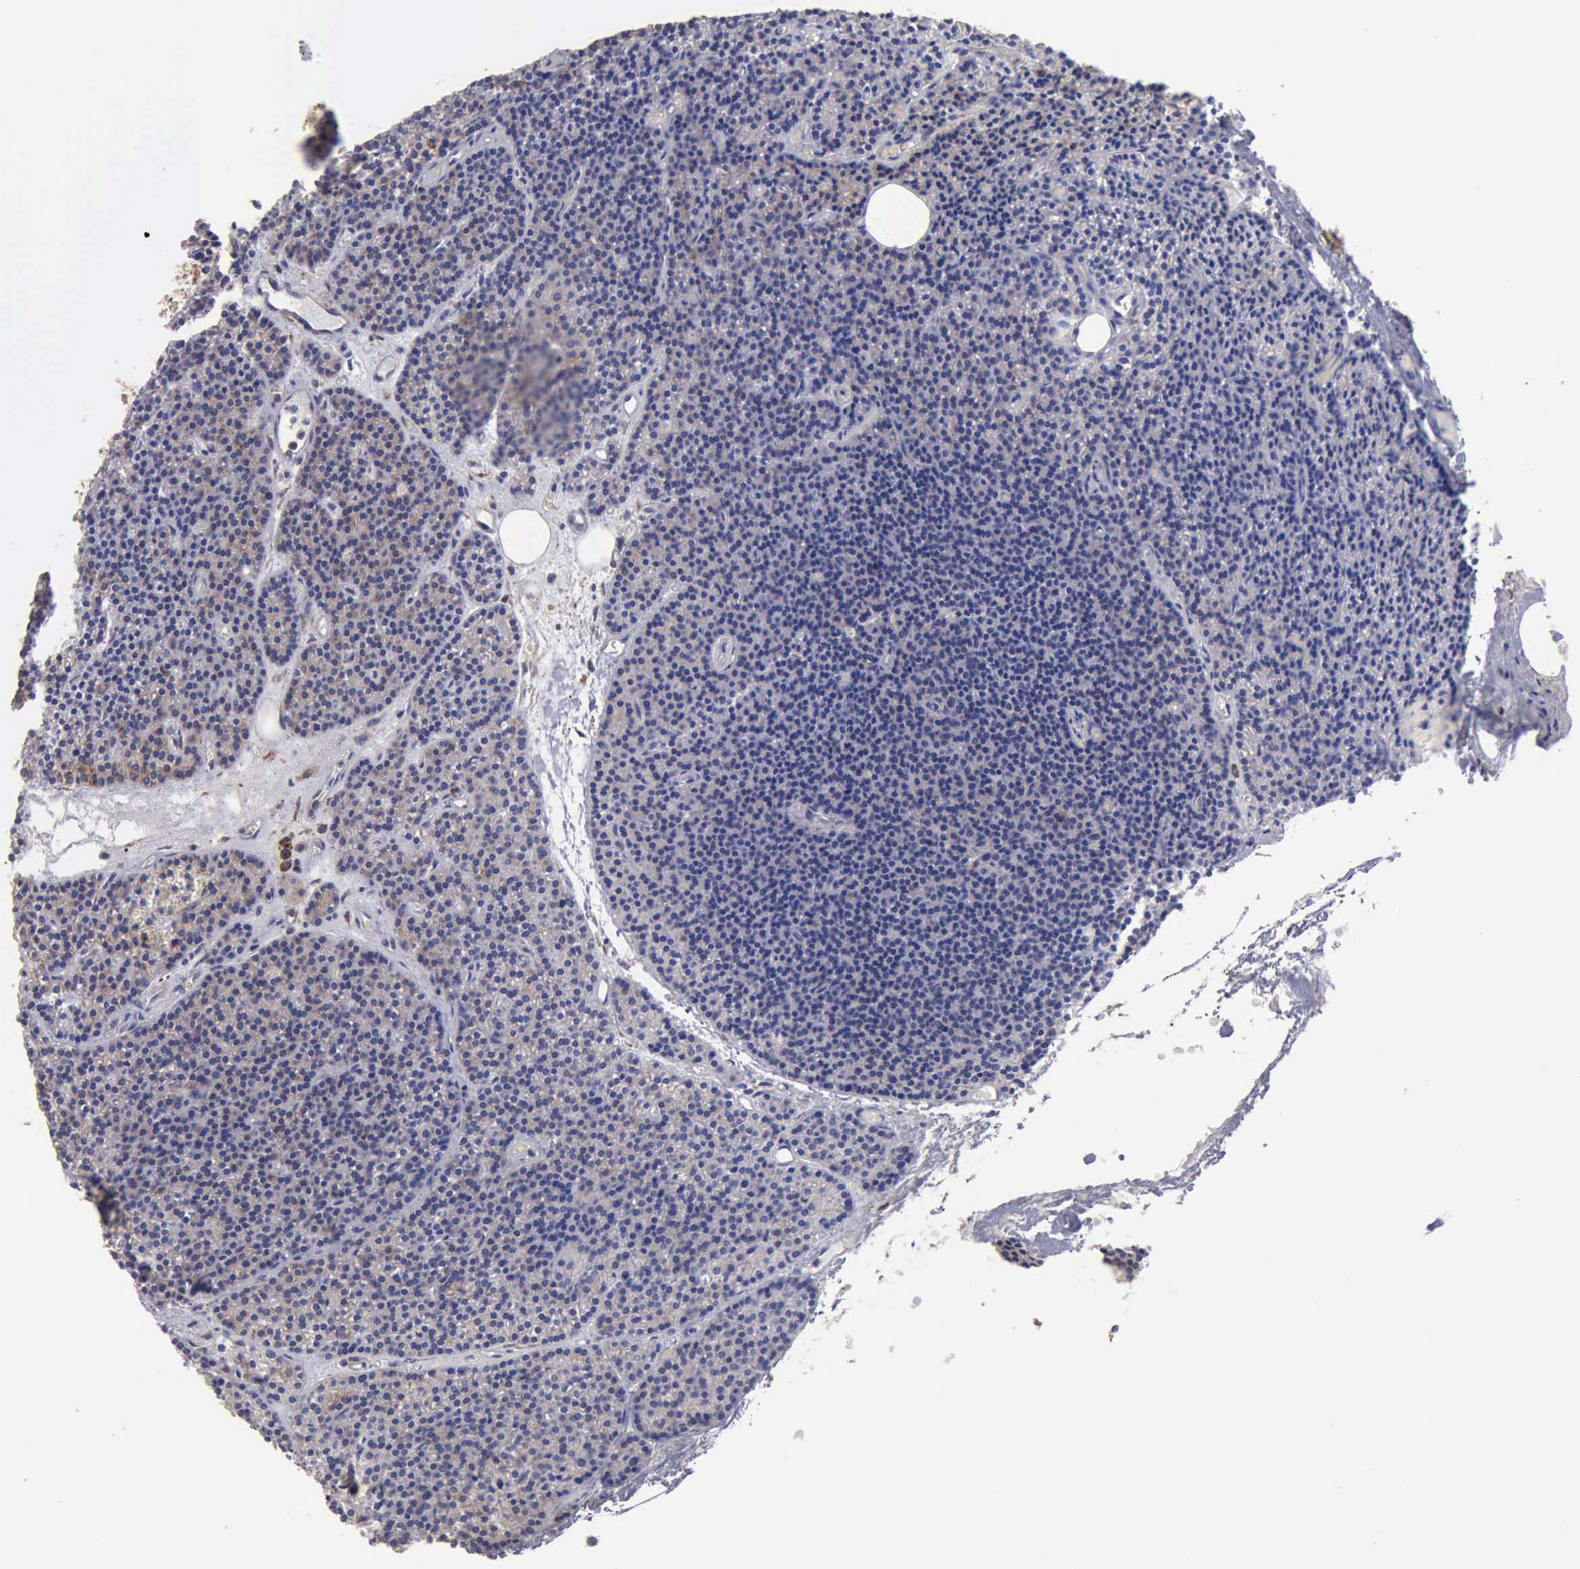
{"staining": {"intensity": "negative", "quantity": "none", "location": "none"}, "tissue": "parathyroid gland", "cell_type": "Glandular cells", "image_type": "normal", "snomed": [{"axis": "morphology", "description": "Normal tissue, NOS"}, {"axis": "topography", "description": "Parathyroid gland"}], "caption": "High power microscopy histopathology image of an immunohistochemistry (IHC) image of normal parathyroid gland, revealing no significant expression in glandular cells.", "gene": "GPR101", "patient": {"sex": "male", "age": 57}}